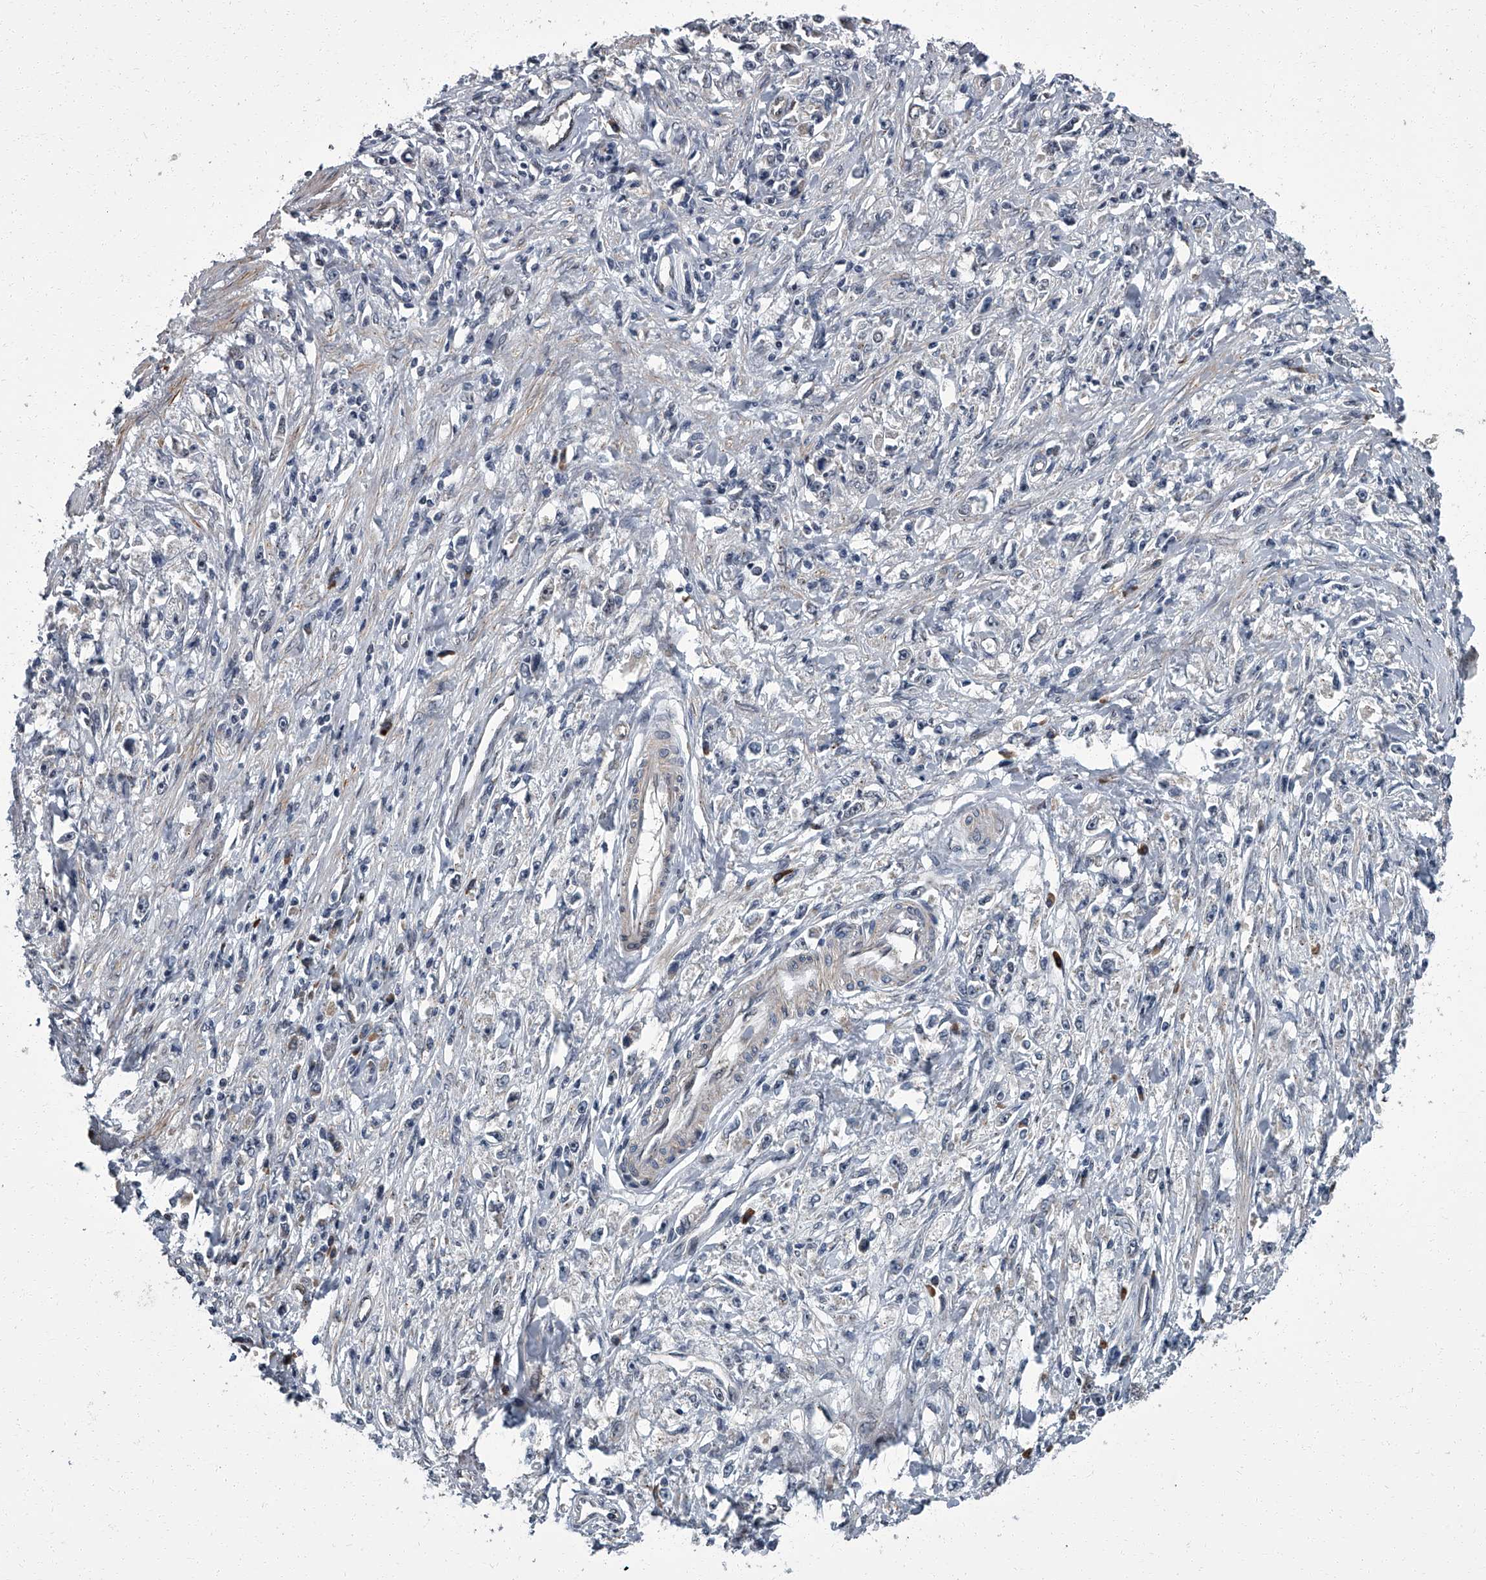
{"staining": {"intensity": "negative", "quantity": "none", "location": "none"}, "tissue": "stomach cancer", "cell_type": "Tumor cells", "image_type": "cancer", "snomed": [{"axis": "morphology", "description": "Adenocarcinoma, NOS"}, {"axis": "topography", "description": "Stomach"}], "caption": "This is an IHC micrograph of stomach cancer (adenocarcinoma). There is no staining in tumor cells.", "gene": "ZNF274", "patient": {"sex": "female", "age": 59}}